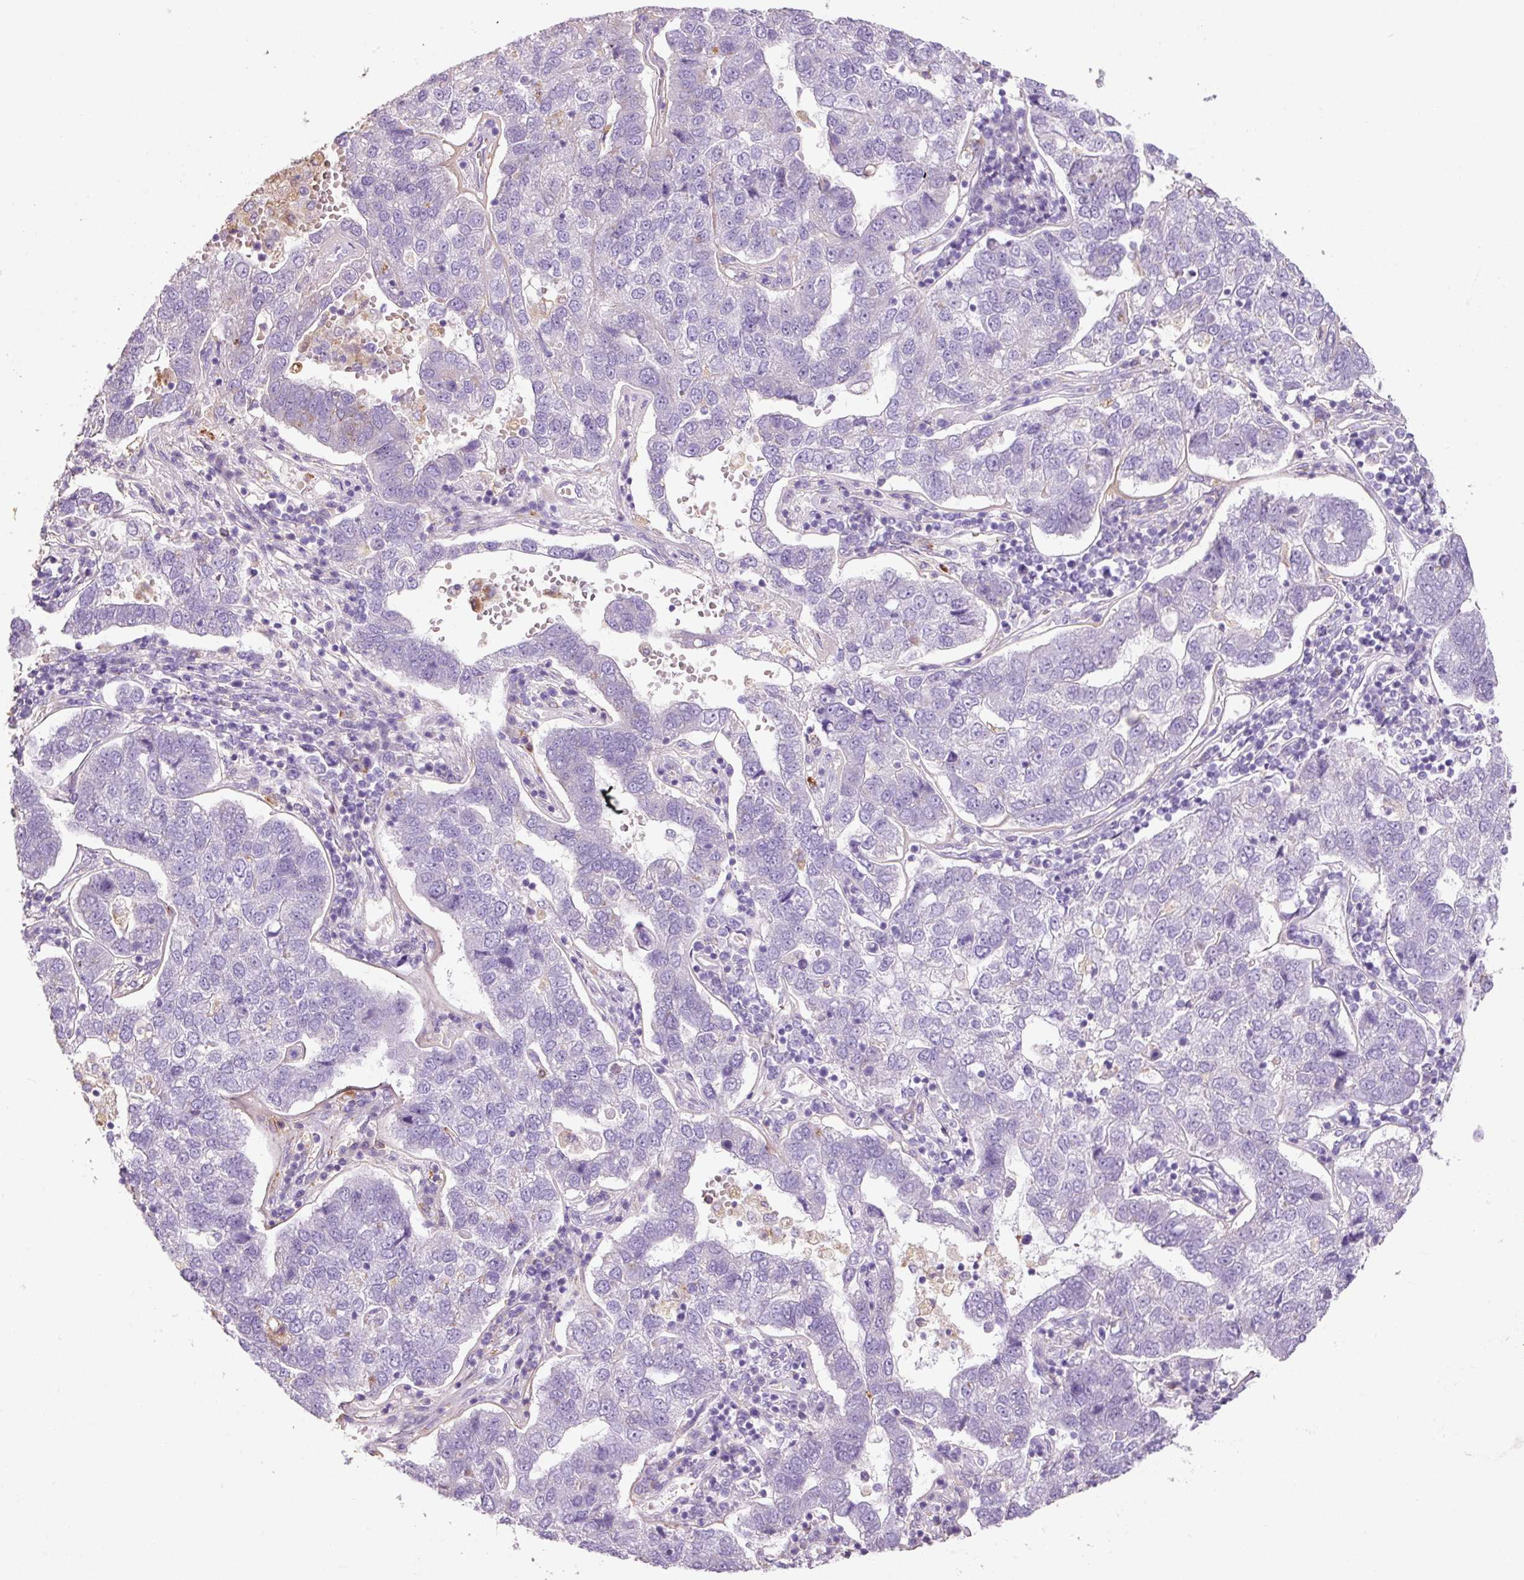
{"staining": {"intensity": "negative", "quantity": "none", "location": "none"}, "tissue": "pancreatic cancer", "cell_type": "Tumor cells", "image_type": "cancer", "snomed": [{"axis": "morphology", "description": "Adenocarcinoma, NOS"}, {"axis": "topography", "description": "Pancreas"}], "caption": "Immunohistochemistry (IHC) of human pancreatic cancer displays no staining in tumor cells.", "gene": "TMC8", "patient": {"sex": "female", "age": 61}}